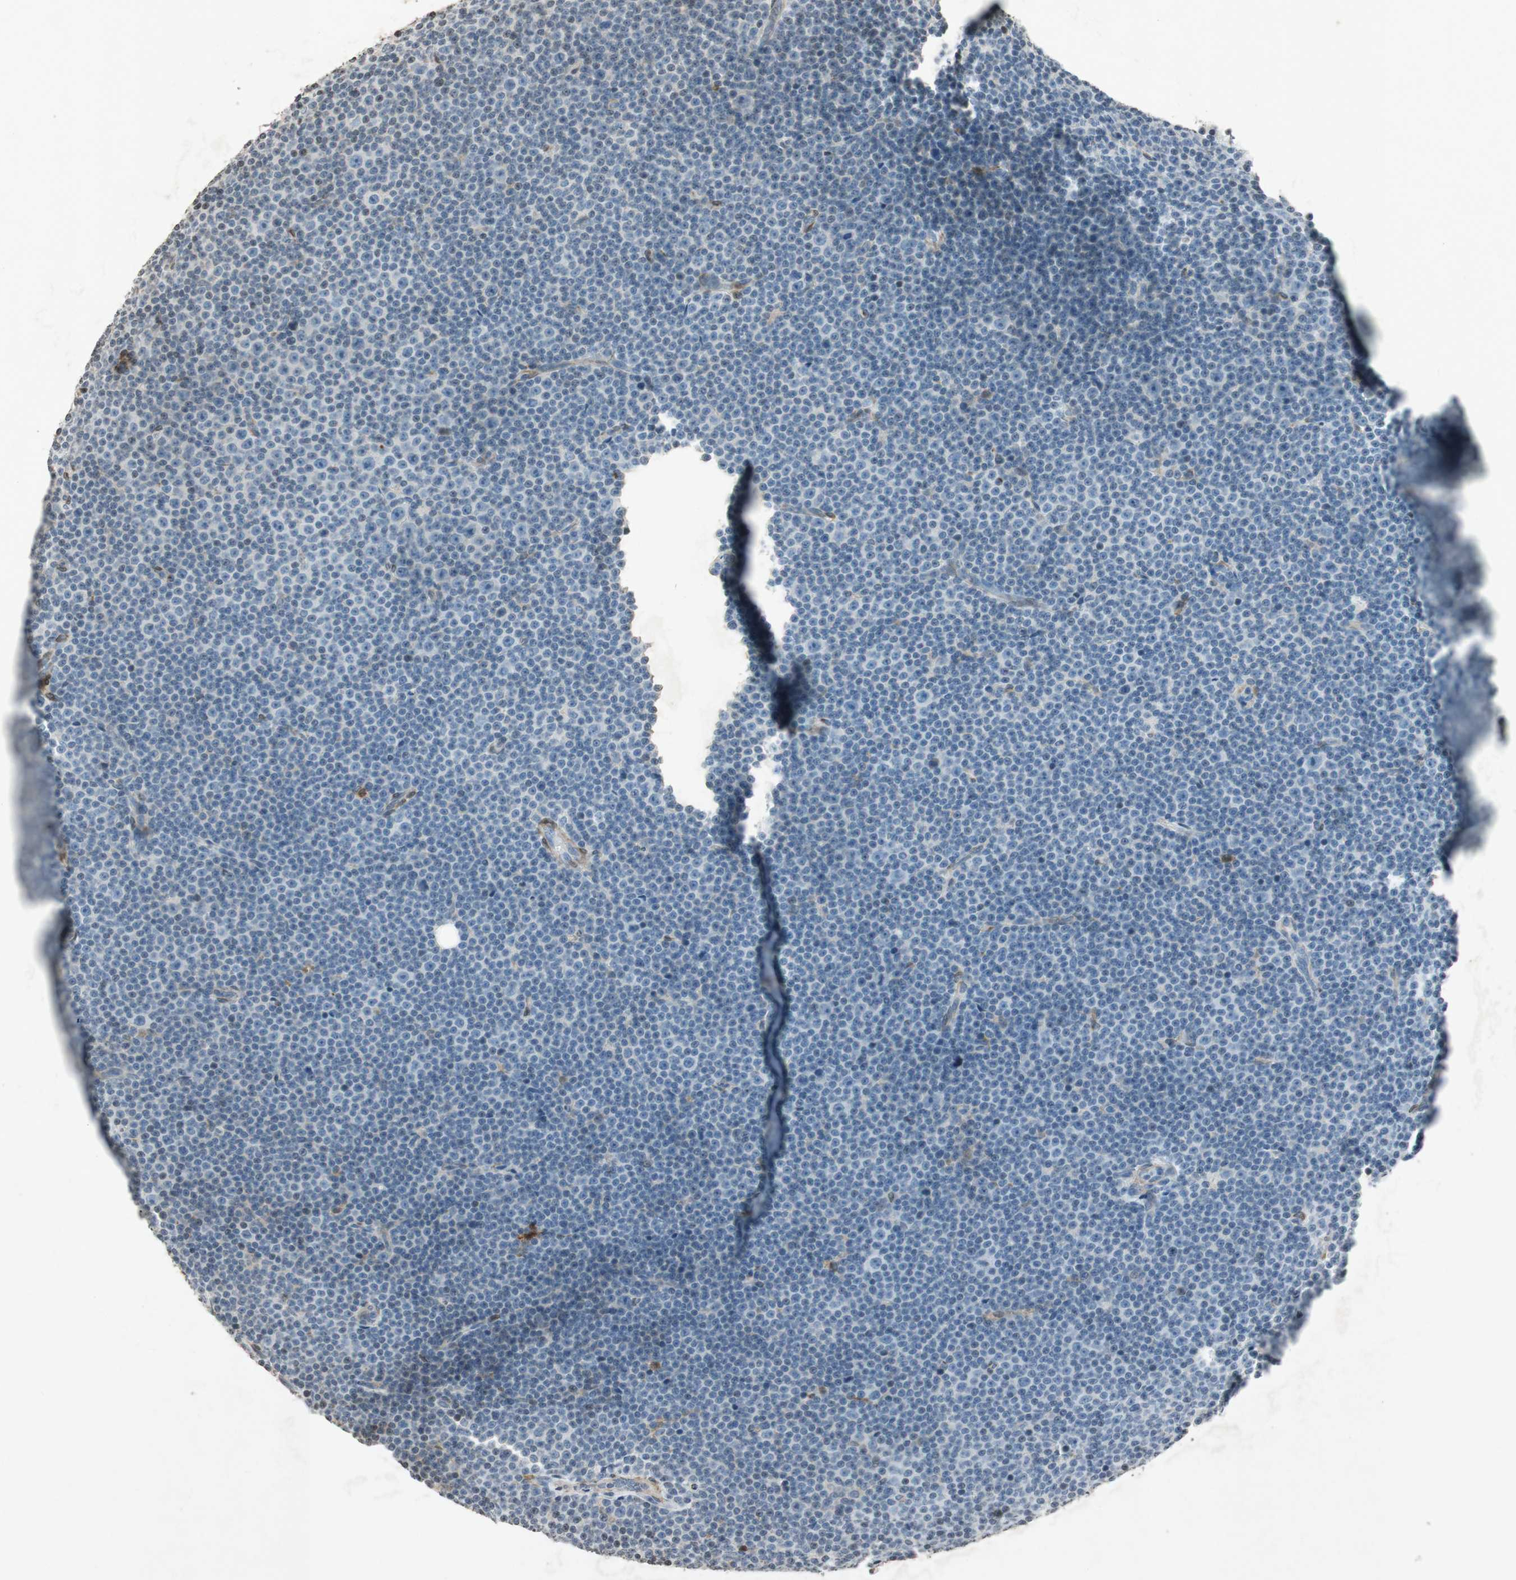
{"staining": {"intensity": "negative", "quantity": "none", "location": "none"}, "tissue": "lymphoma", "cell_type": "Tumor cells", "image_type": "cancer", "snomed": [{"axis": "morphology", "description": "Malignant lymphoma, non-Hodgkin's type, Low grade"}, {"axis": "topography", "description": "Lymph node"}], "caption": "Human malignant lymphoma, non-Hodgkin's type (low-grade) stained for a protein using IHC reveals no staining in tumor cells.", "gene": "PRKG1", "patient": {"sex": "female", "age": 67}}